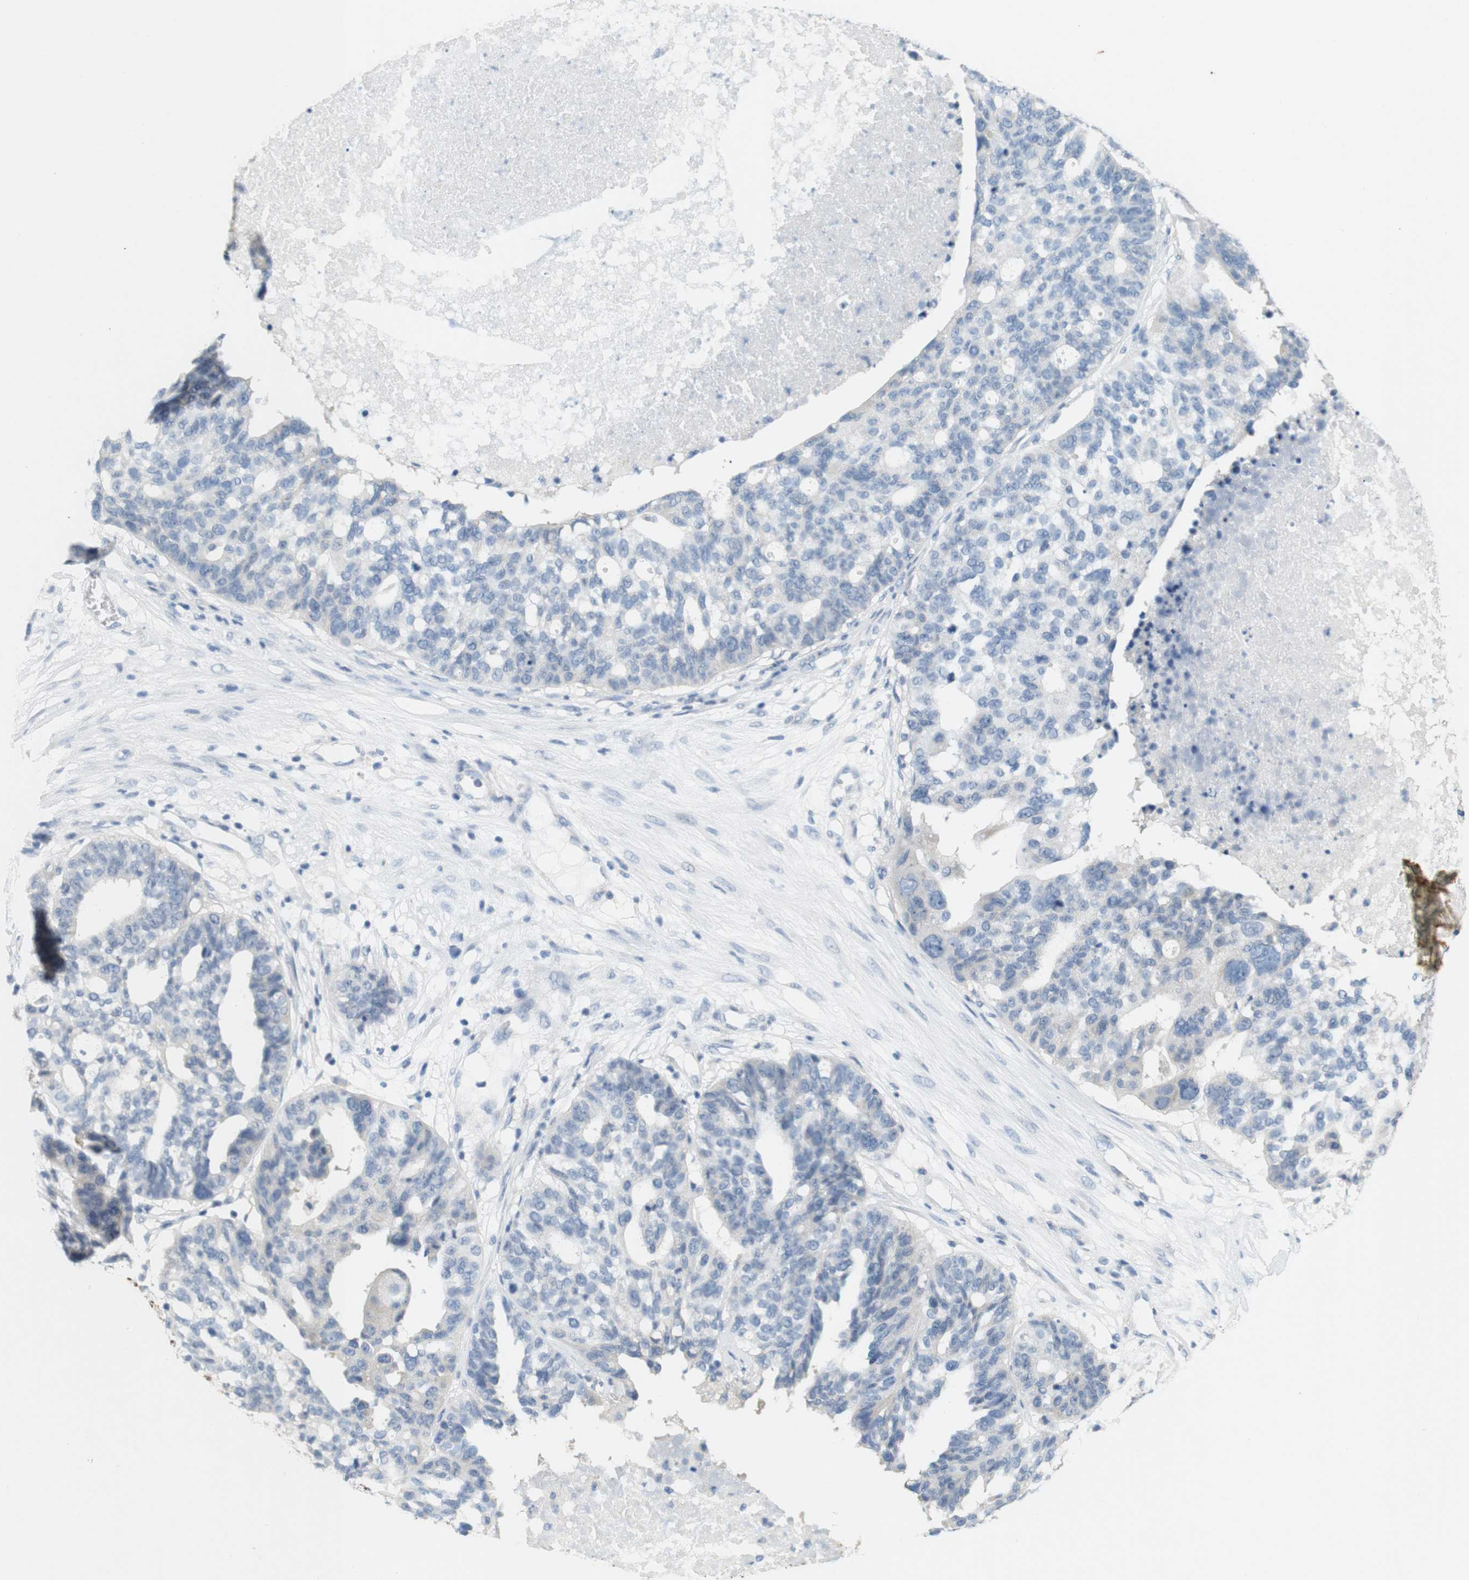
{"staining": {"intensity": "negative", "quantity": "none", "location": "none"}, "tissue": "ovarian cancer", "cell_type": "Tumor cells", "image_type": "cancer", "snomed": [{"axis": "morphology", "description": "Cystadenocarcinoma, serous, NOS"}, {"axis": "topography", "description": "Ovary"}], "caption": "Immunohistochemical staining of human serous cystadenocarcinoma (ovarian) demonstrates no significant expression in tumor cells.", "gene": "LRRK2", "patient": {"sex": "female", "age": 59}}